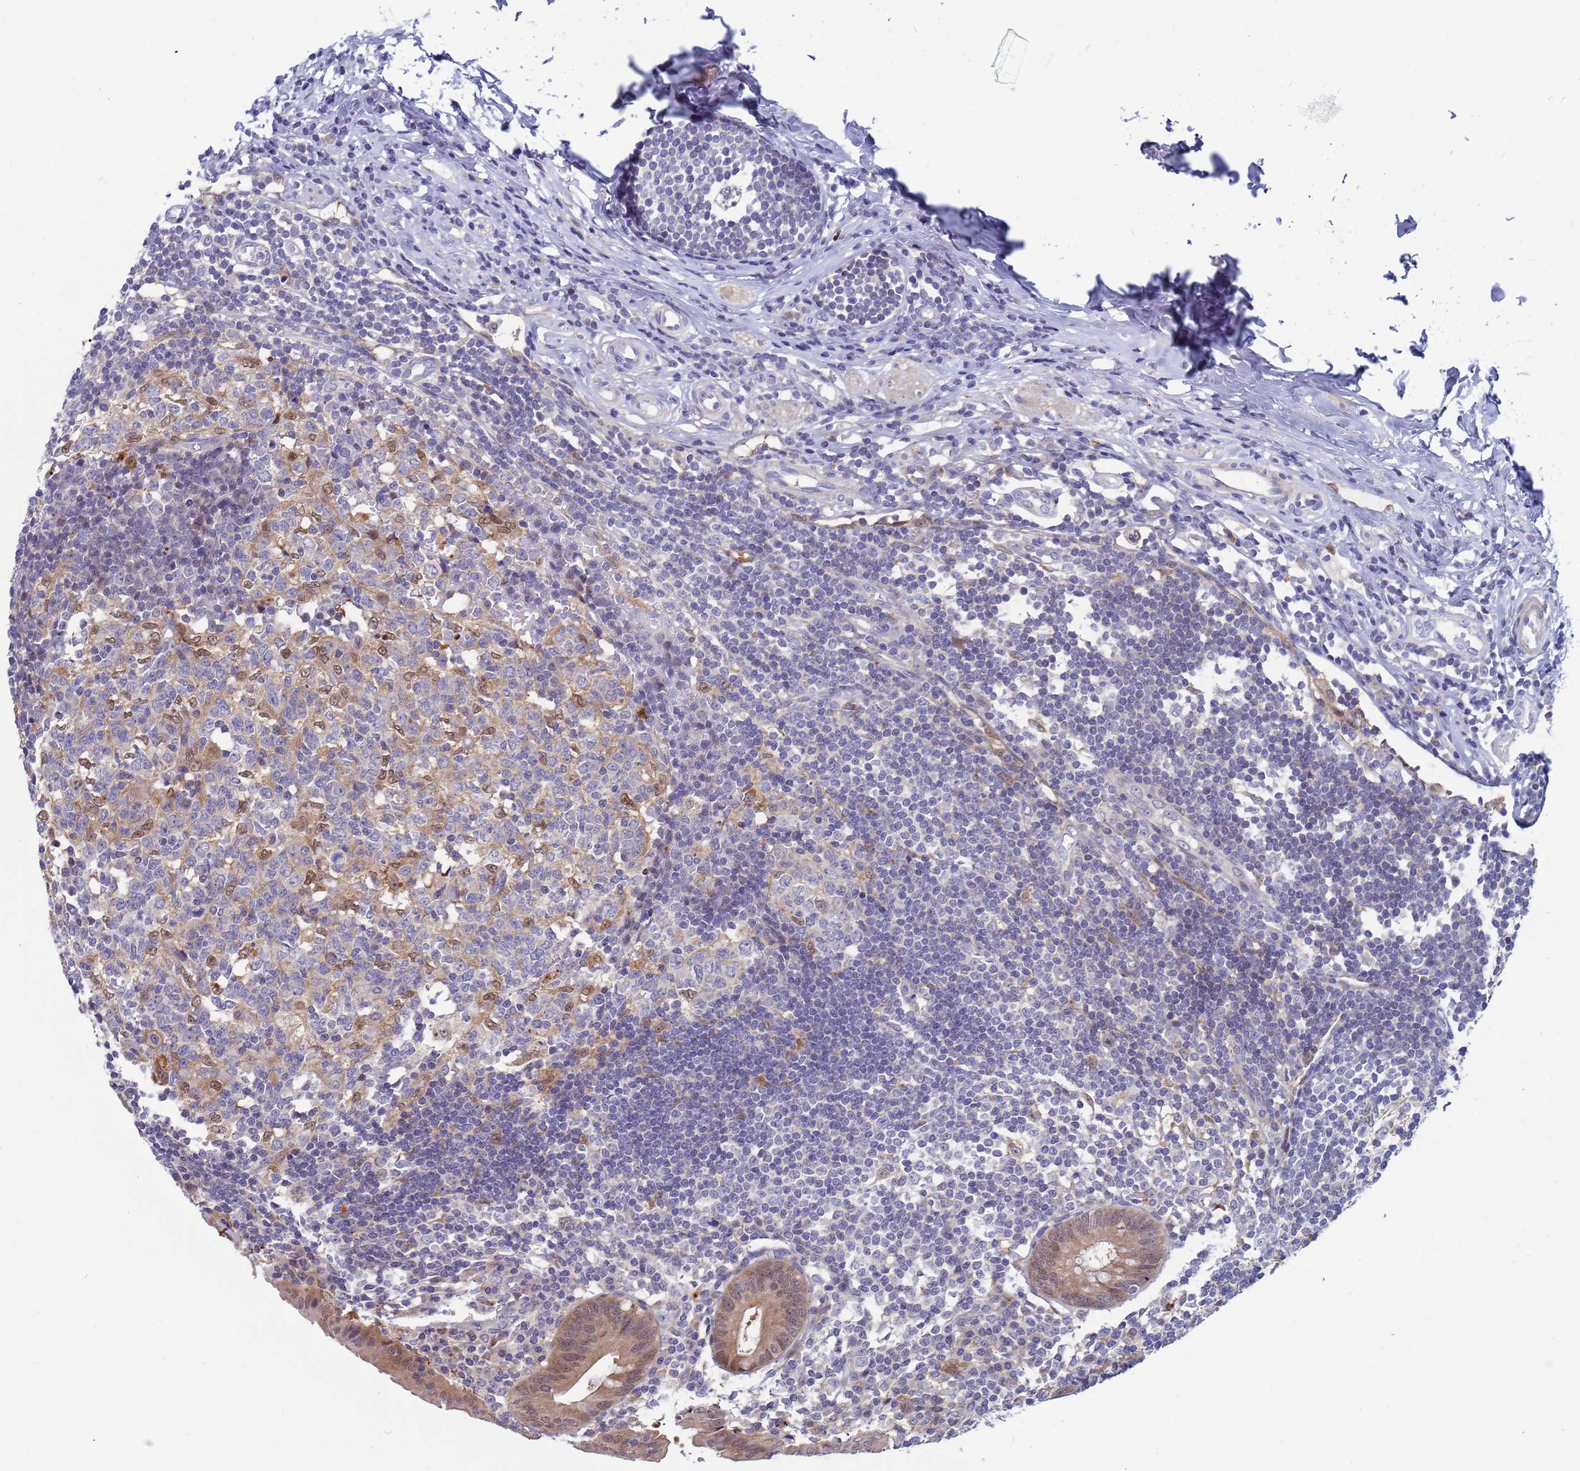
{"staining": {"intensity": "moderate", "quantity": ">75%", "location": "cytoplasmic/membranous,nuclear"}, "tissue": "appendix", "cell_type": "Glandular cells", "image_type": "normal", "snomed": [{"axis": "morphology", "description": "Normal tissue, NOS"}, {"axis": "topography", "description": "Appendix"}], "caption": "Appendix stained with a brown dye demonstrates moderate cytoplasmic/membranous,nuclear positive positivity in about >75% of glandular cells.", "gene": "ENOSF1", "patient": {"sex": "female", "age": 54}}